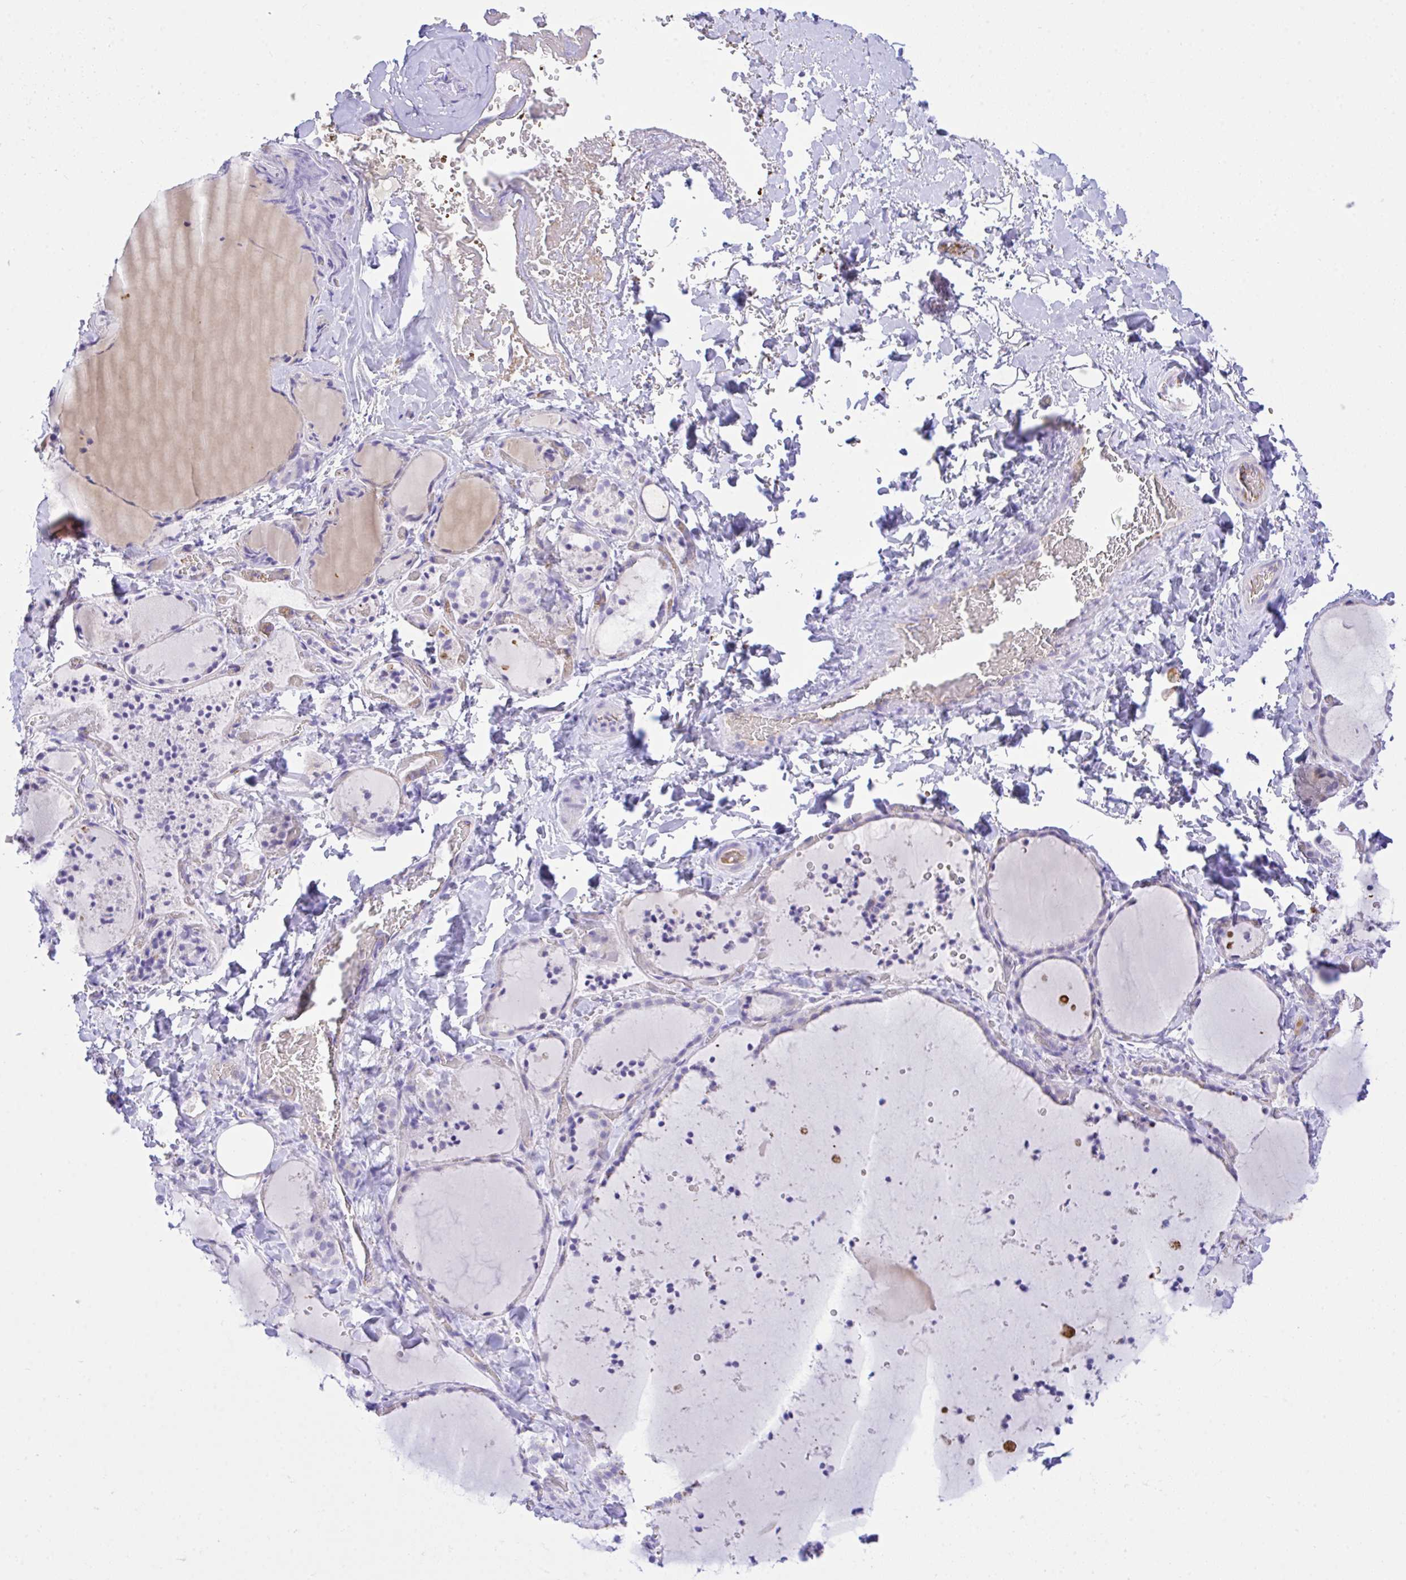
{"staining": {"intensity": "negative", "quantity": "none", "location": "none"}, "tissue": "thyroid gland", "cell_type": "Glandular cells", "image_type": "normal", "snomed": [{"axis": "morphology", "description": "Normal tissue, NOS"}, {"axis": "topography", "description": "Thyroid gland"}], "caption": "A high-resolution micrograph shows IHC staining of normal thyroid gland, which displays no significant staining in glandular cells.", "gene": "ZNF221", "patient": {"sex": "female", "age": 22}}